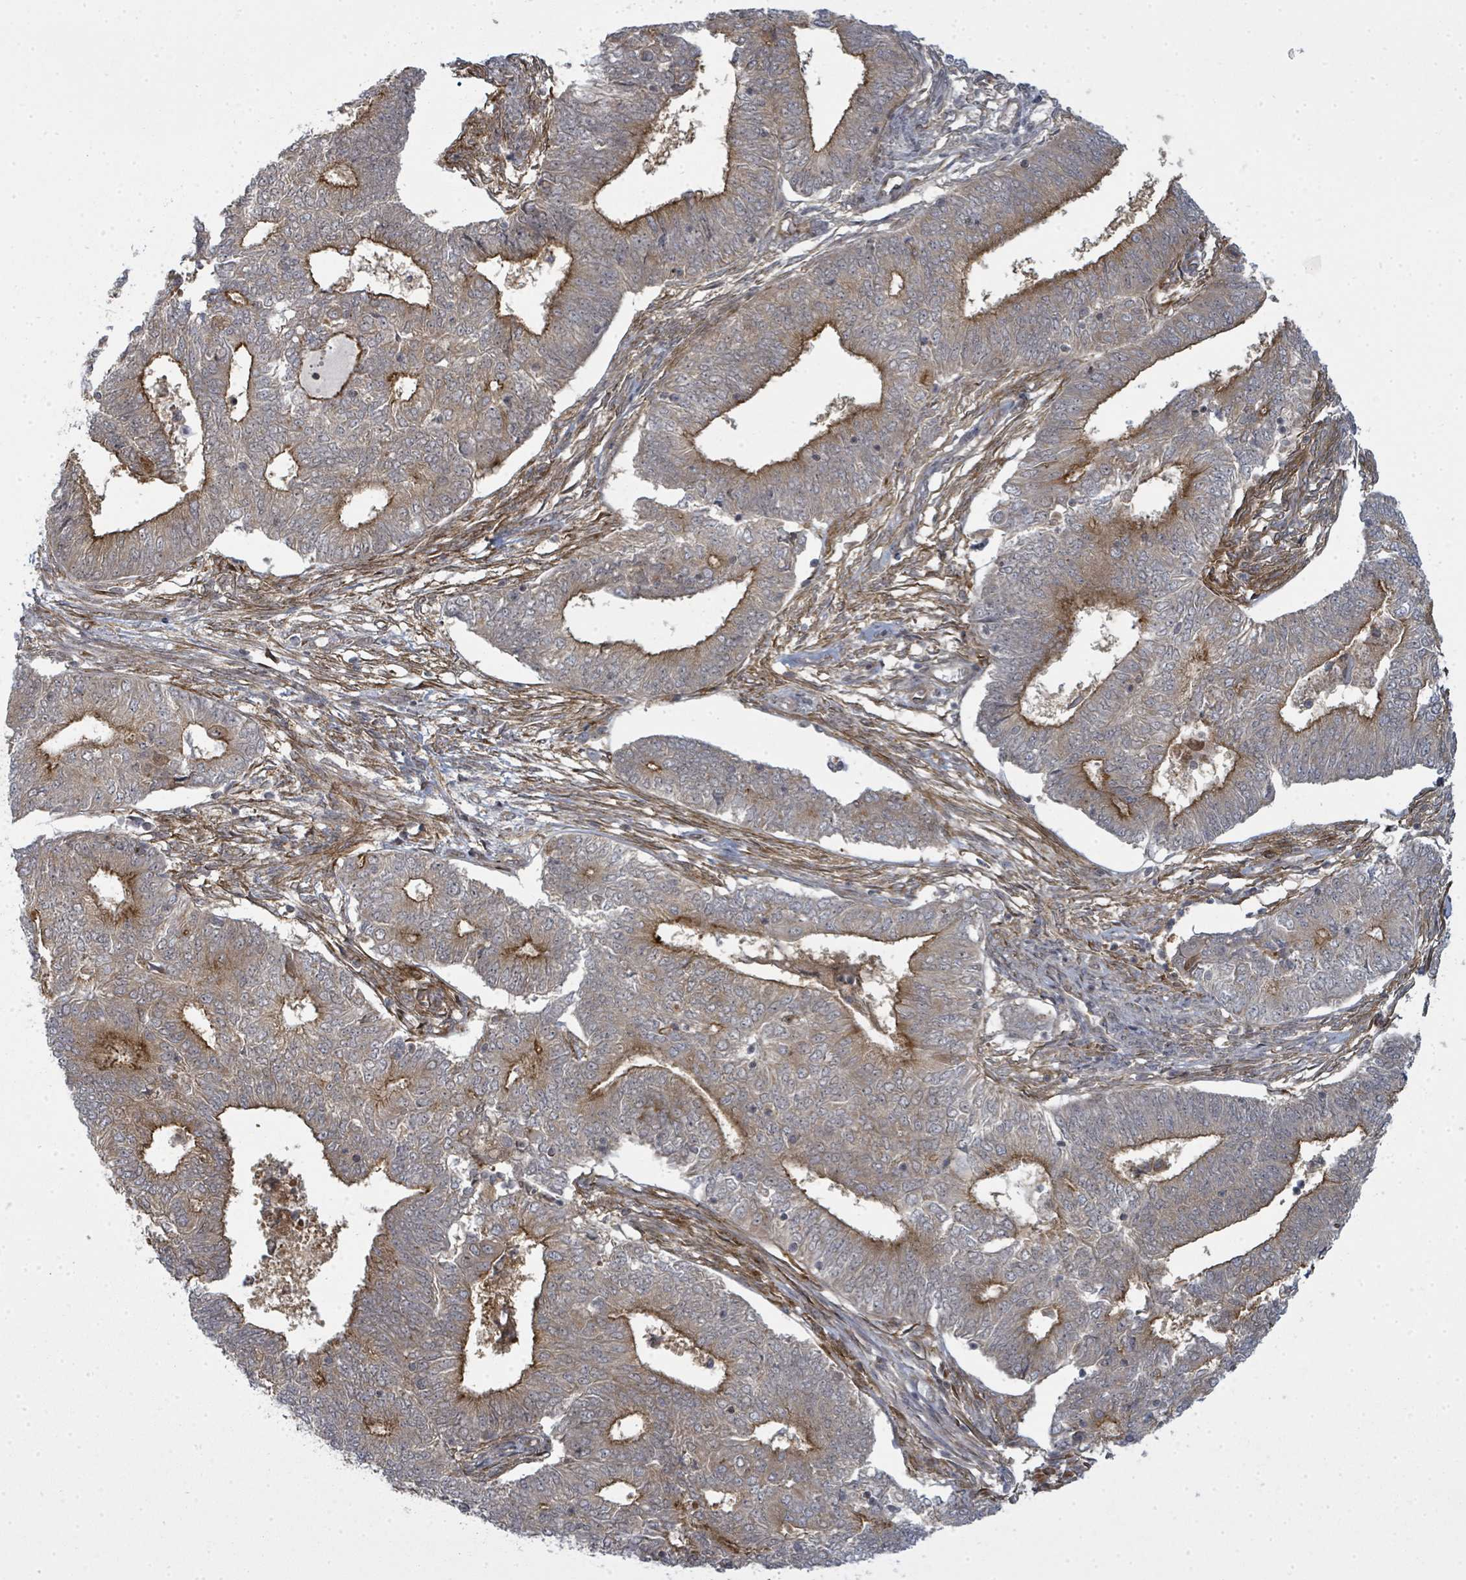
{"staining": {"intensity": "moderate", "quantity": "<25%", "location": "cytoplasmic/membranous"}, "tissue": "endometrial cancer", "cell_type": "Tumor cells", "image_type": "cancer", "snomed": [{"axis": "morphology", "description": "Adenocarcinoma, NOS"}, {"axis": "topography", "description": "Endometrium"}], "caption": "DAB (3,3'-diaminobenzidine) immunohistochemical staining of human endometrial cancer exhibits moderate cytoplasmic/membranous protein expression in about <25% of tumor cells. The staining was performed using DAB to visualize the protein expression in brown, while the nuclei were stained in blue with hematoxylin (Magnification: 20x).", "gene": "PSMG2", "patient": {"sex": "female", "age": 62}}